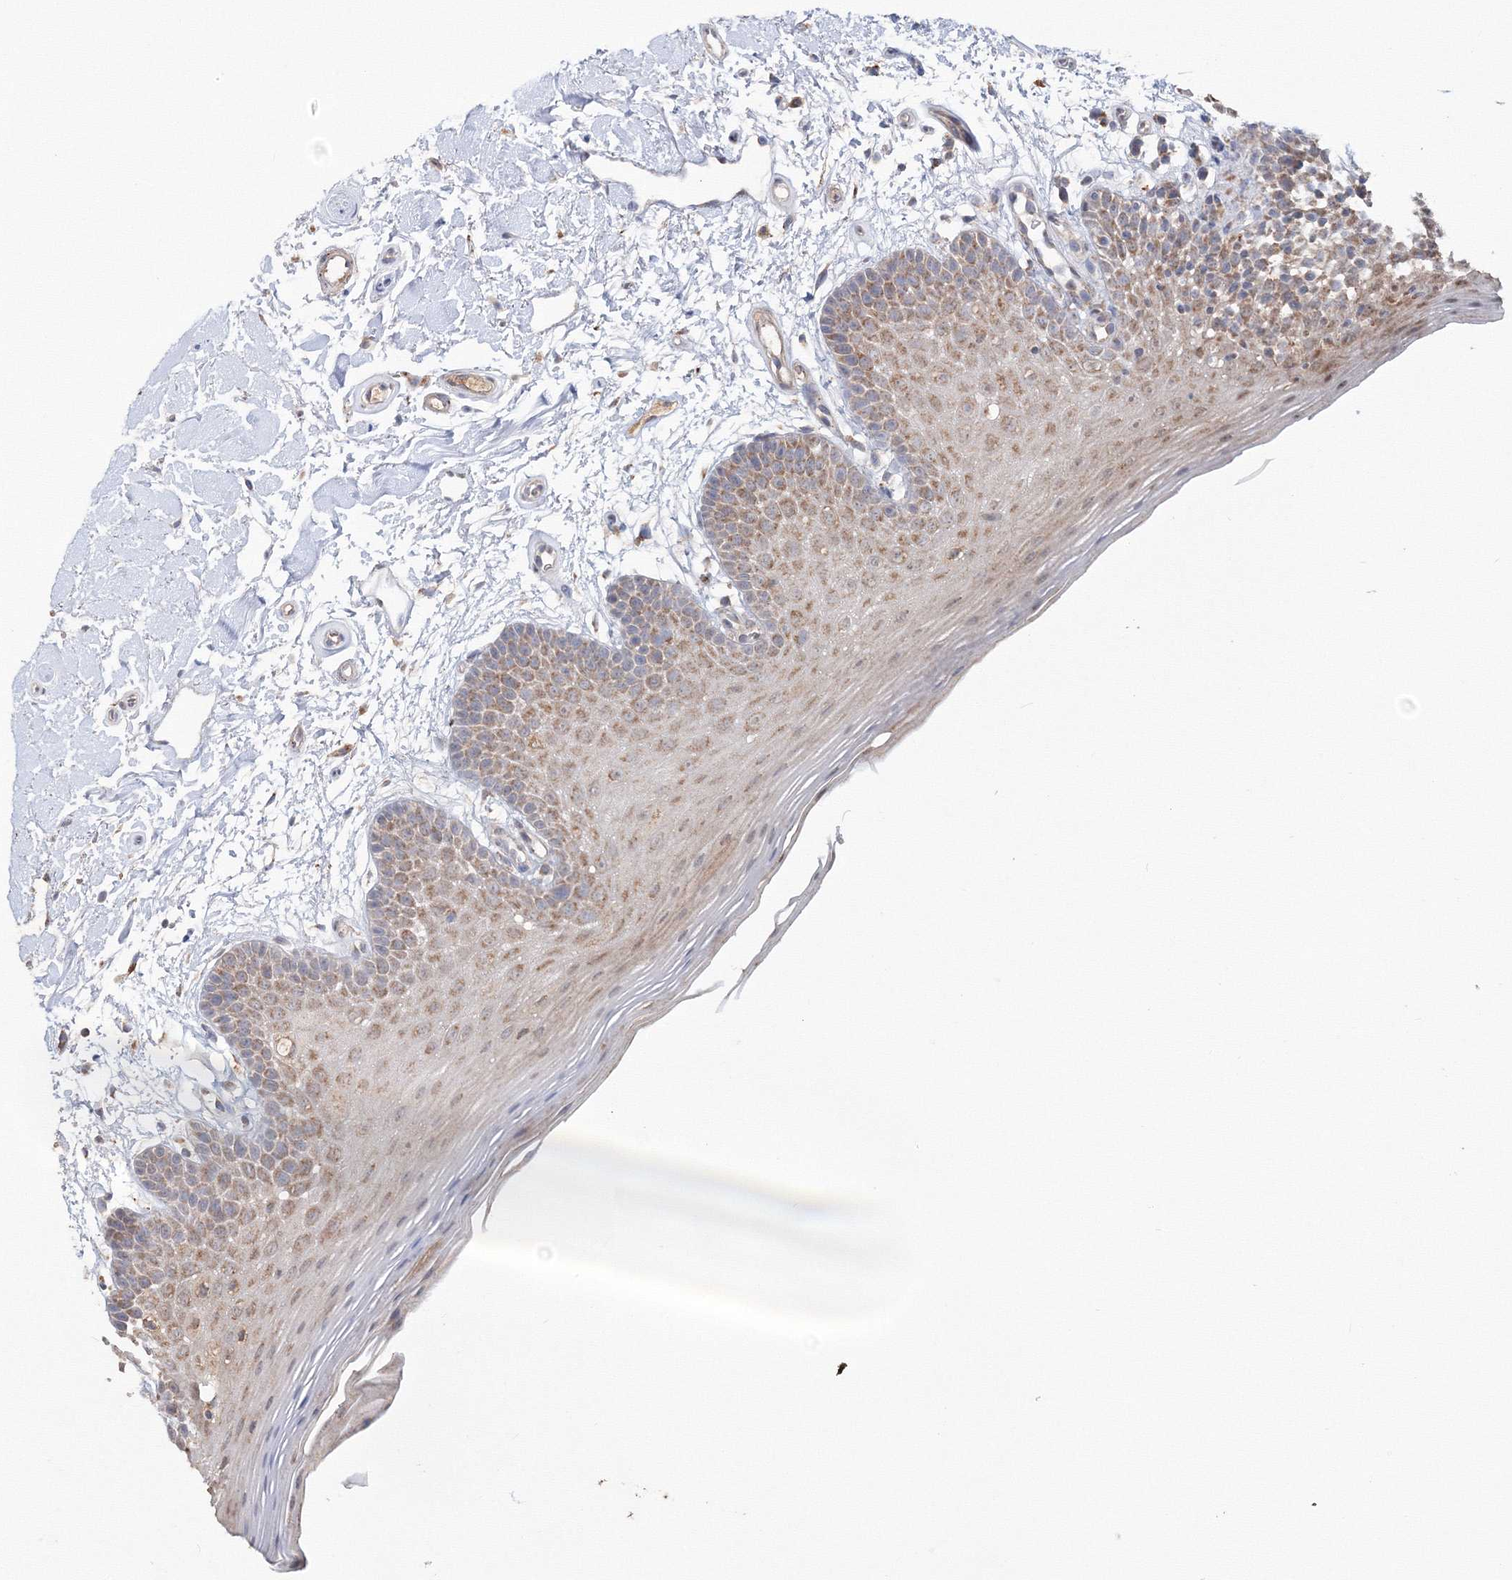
{"staining": {"intensity": "moderate", "quantity": ">75%", "location": "cytoplasmic/membranous"}, "tissue": "oral mucosa", "cell_type": "Squamous epithelial cells", "image_type": "normal", "snomed": [{"axis": "morphology", "description": "Normal tissue, NOS"}, {"axis": "topography", "description": "Oral tissue"}], "caption": "IHC of normal human oral mucosa displays medium levels of moderate cytoplasmic/membranous positivity in approximately >75% of squamous epithelial cells.", "gene": "PEX13", "patient": {"sex": "male", "age": 62}}